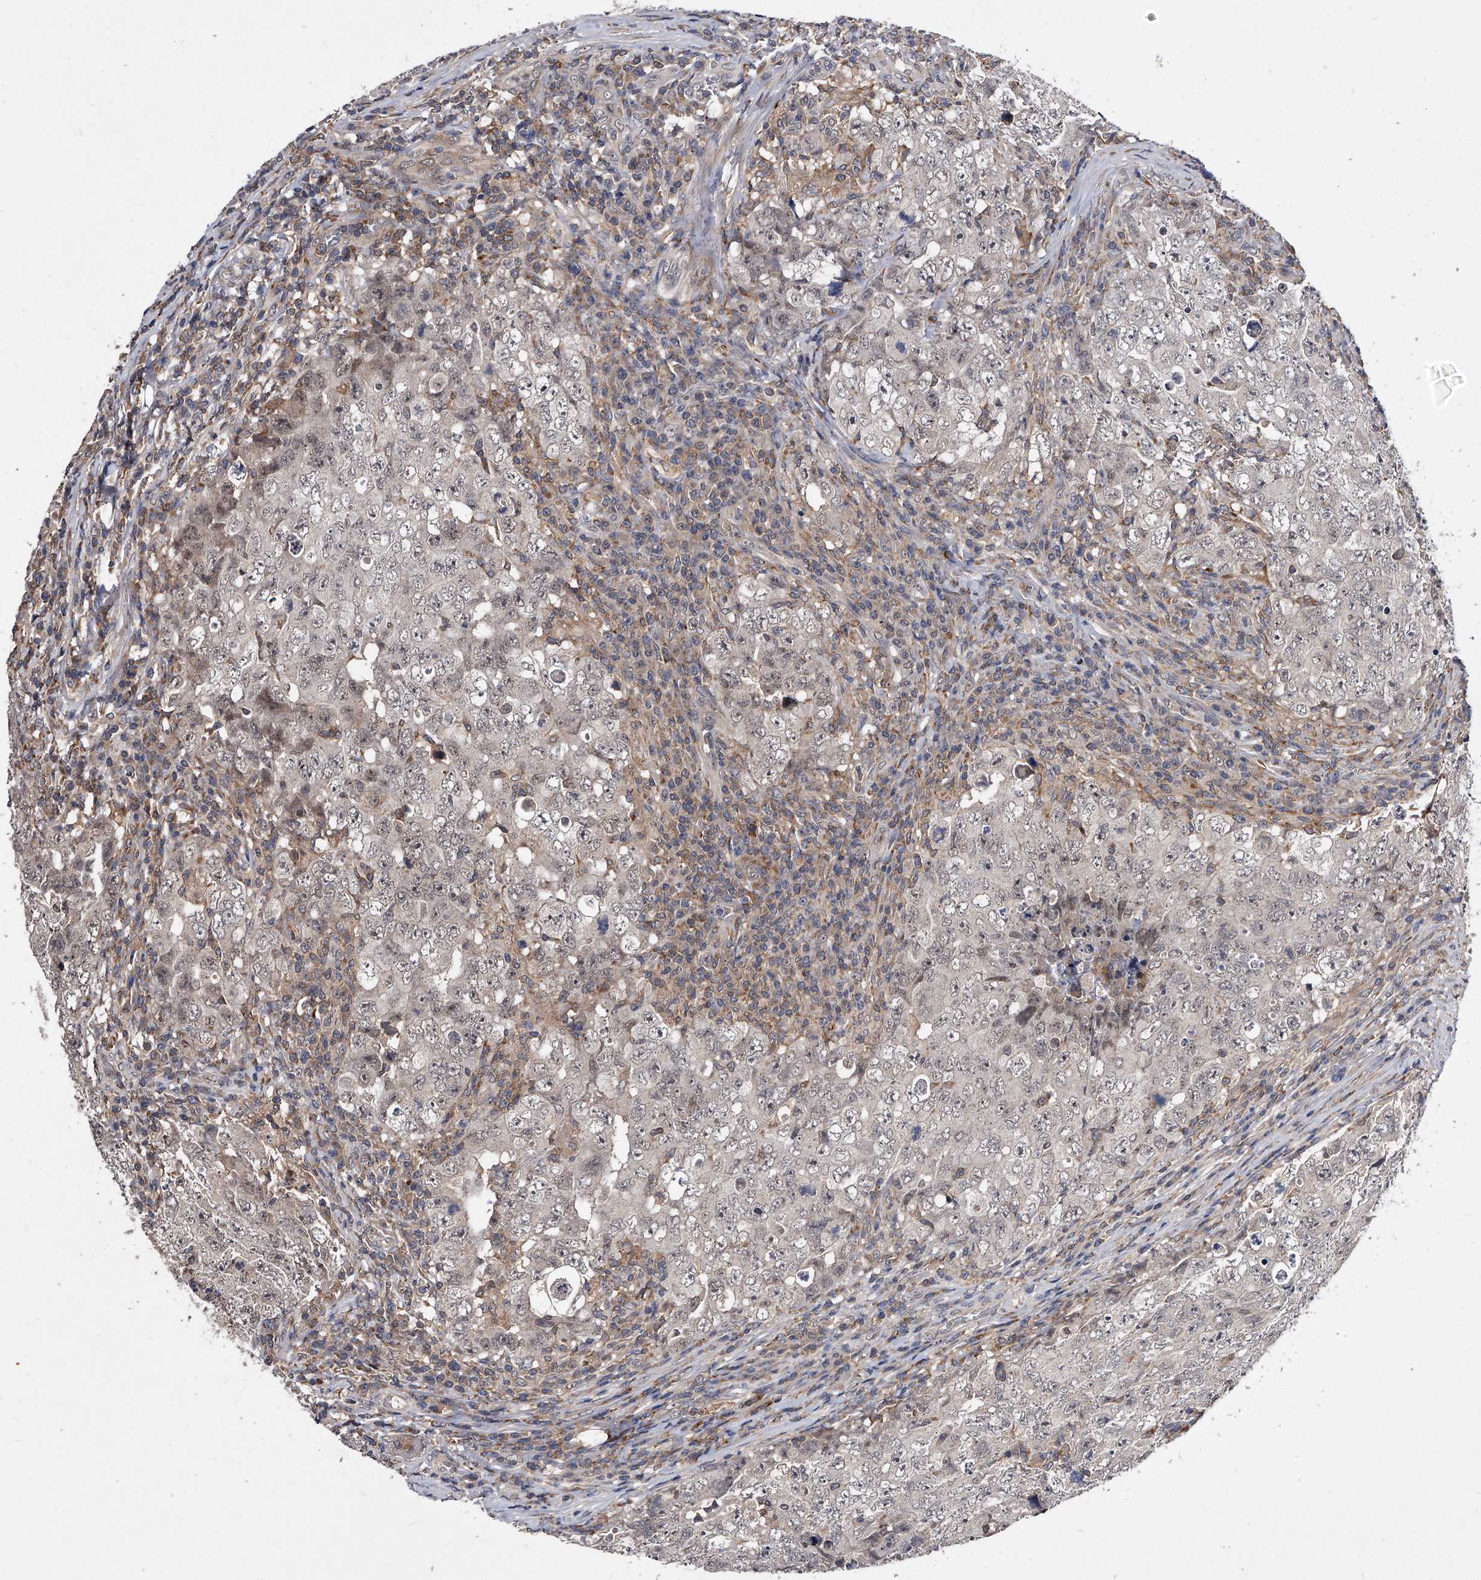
{"staining": {"intensity": "weak", "quantity": "25%-75%", "location": "nuclear"}, "tissue": "testis cancer", "cell_type": "Tumor cells", "image_type": "cancer", "snomed": [{"axis": "morphology", "description": "Carcinoma, Embryonal, NOS"}, {"axis": "topography", "description": "Testis"}], "caption": "An image of human embryonal carcinoma (testis) stained for a protein shows weak nuclear brown staining in tumor cells. Nuclei are stained in blue.", "gene": "ZNF30", "patient": {"sex": "male", "age": 26}}